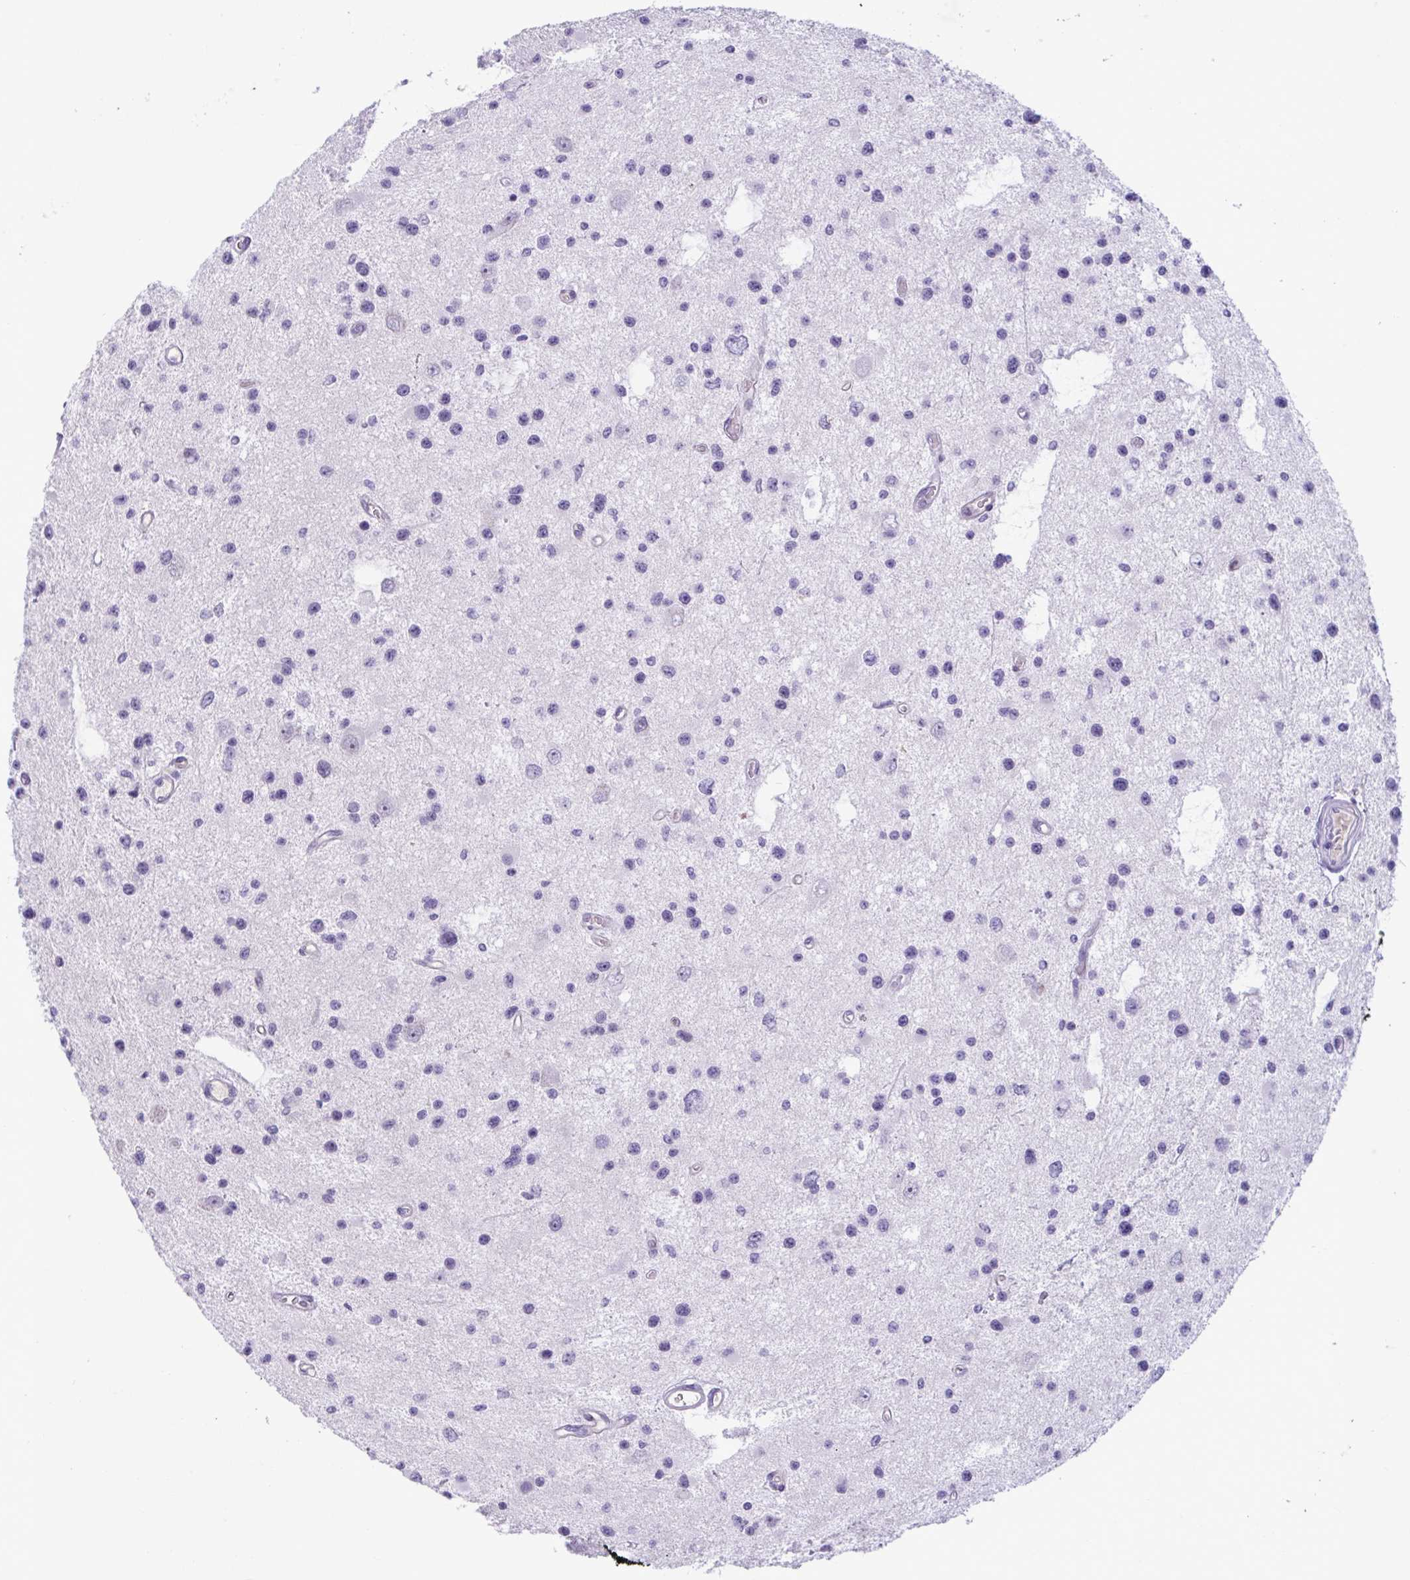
{"staining": {"intensity": "negative", "quantity": "none", "location": "none"}, "tissue": "glioma", "cell_type": "Tumor cells", "image_type": "cancer", "snomed": [{"axis": "morphology", "description": "Glioma, malignant, Low grade"}, {"axis": "topography", "description": "Brain"}], "caption": "This is an immunohistochemistry image of malignant glioma (low-grade). There is no expression in tumor cells.", "gene": "WNT9B", "patient": {"sex": "male", "age": 43}}